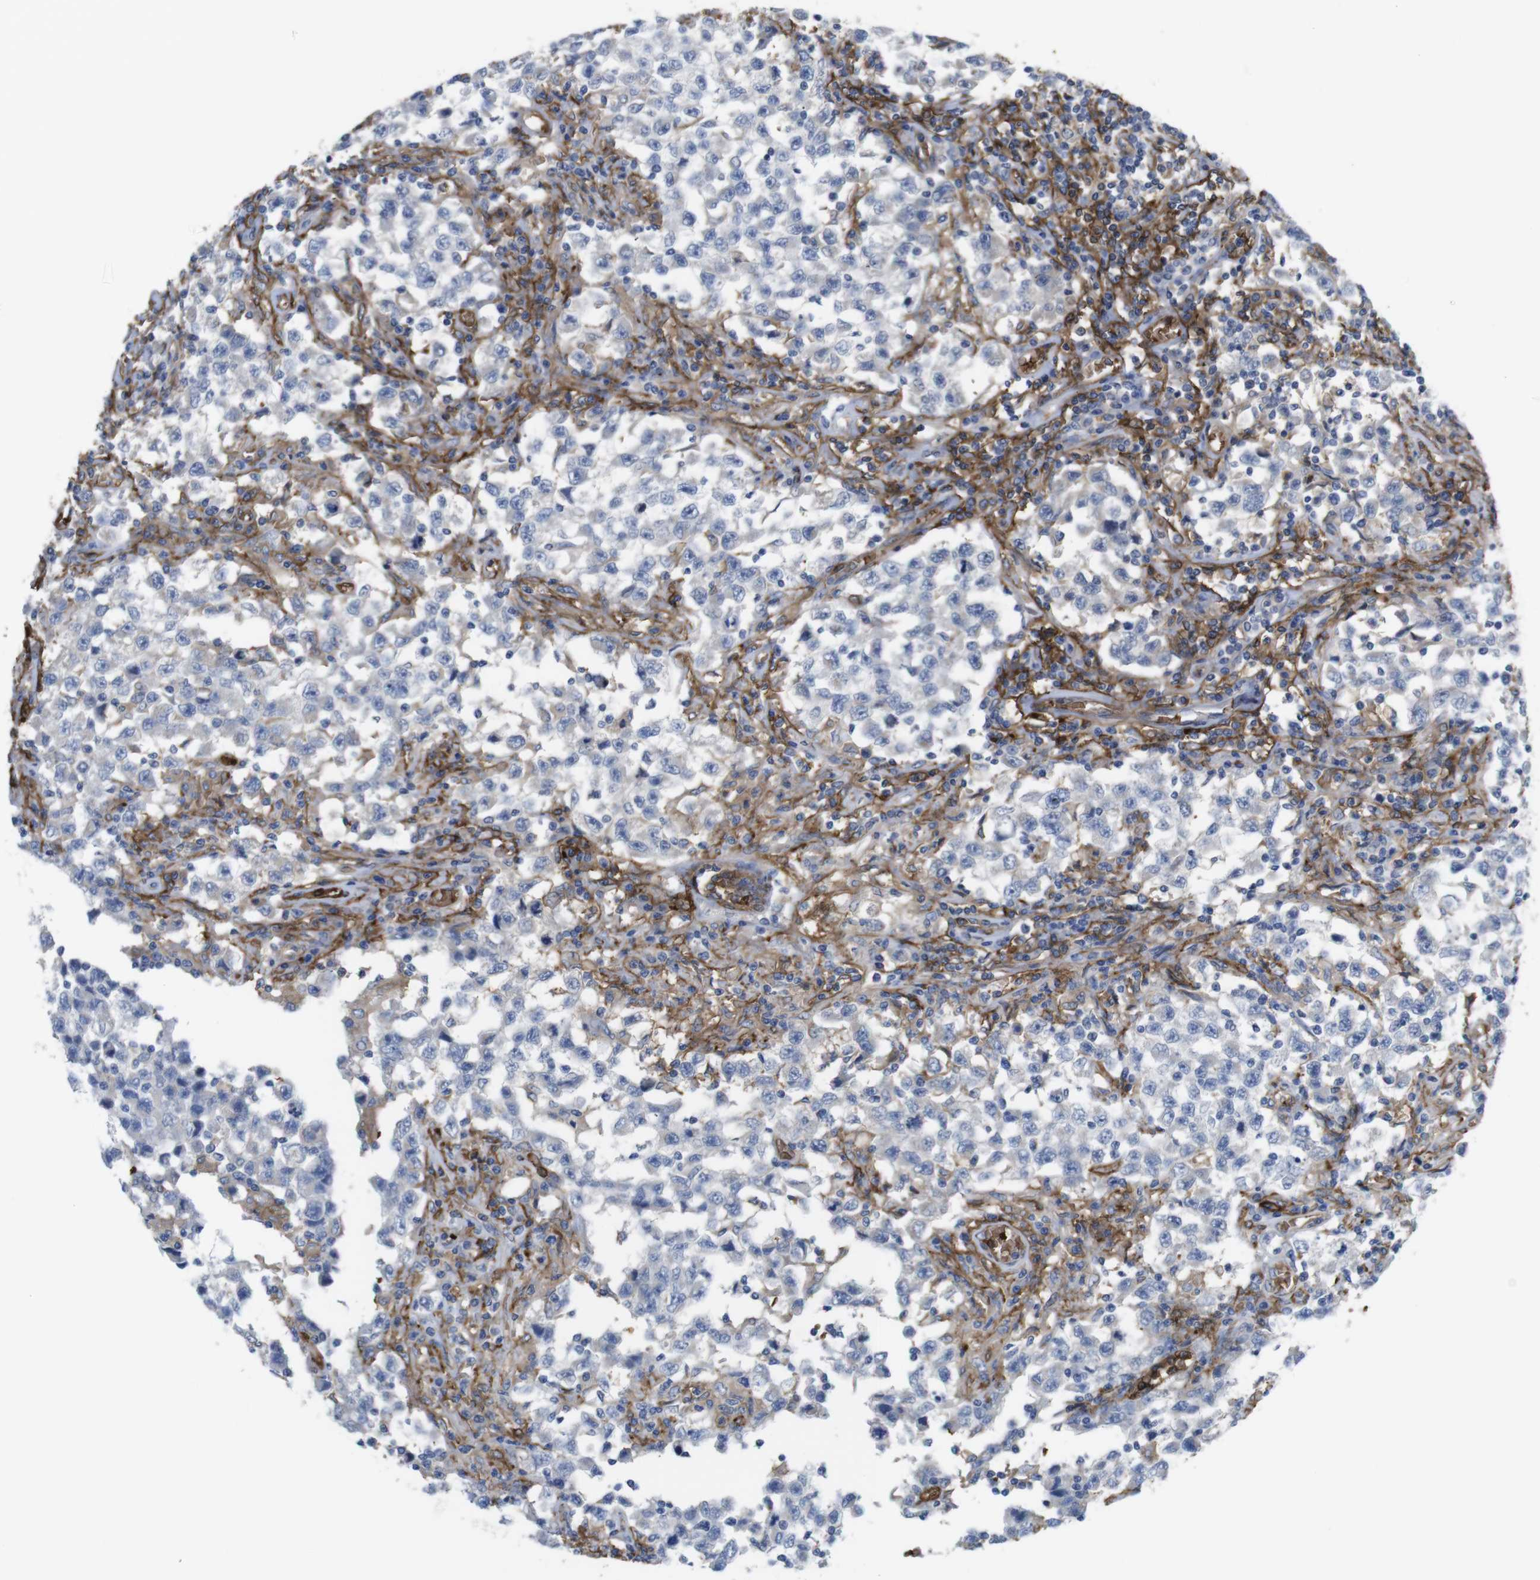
{"staining": {"intensity": "negative", "quantity": "none", "location": "none"}, "tissue": "testis cancer", "cell_type": "Tumor cells", "image_type": "cancer", "snomed": [{"axis": "morphology", "description": "Carcinoma, Embryonal, NOS"}, {"axis": "topography", "description": "Testis"}], "caption": "Human testis embryonal carcinoma stained for a protein using IHC reveals no expression in tumor cells.", "gene": "CYBRD1", "patient": {"sex": "male", "age": 21}}